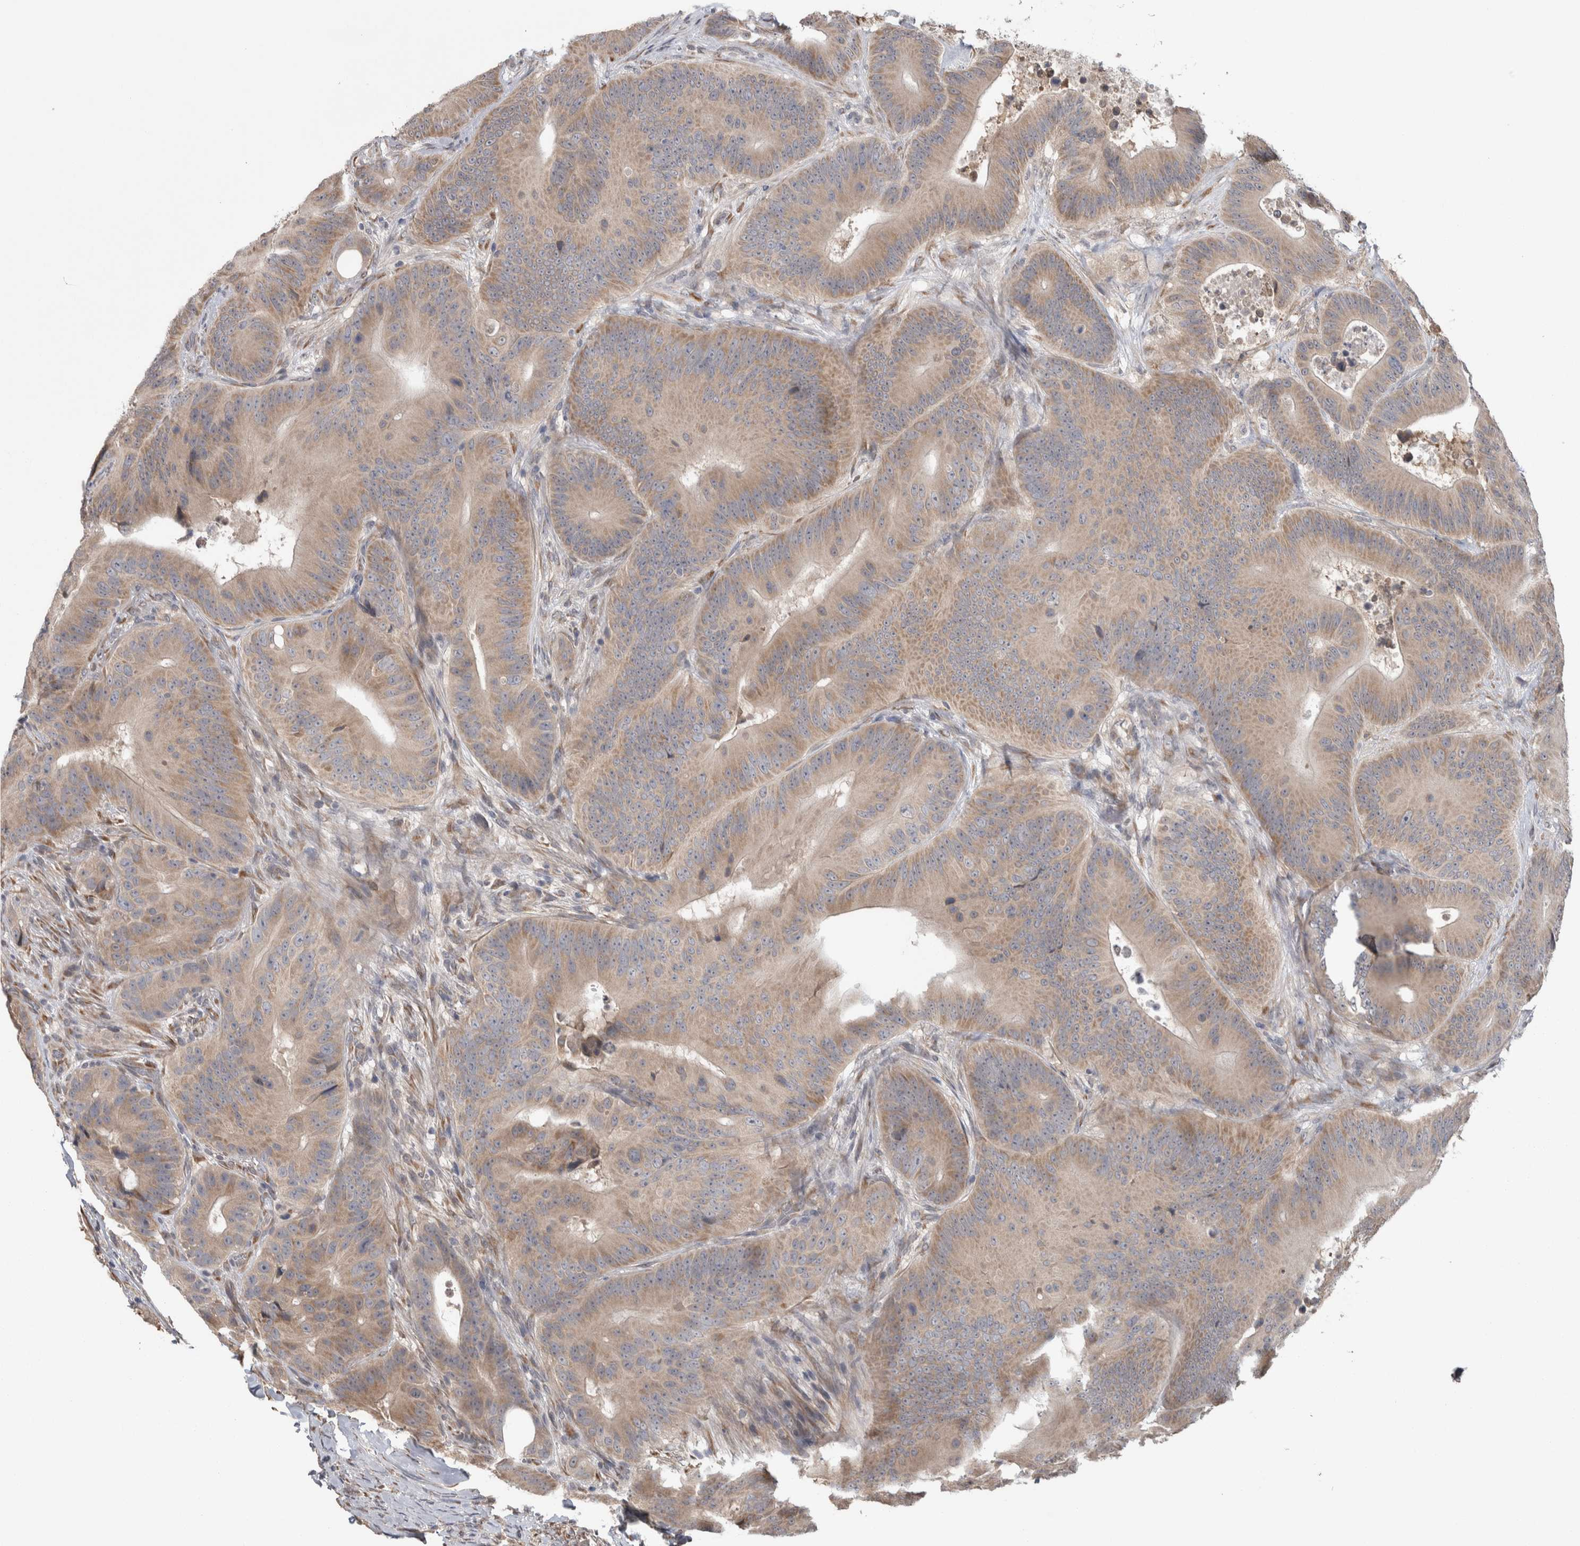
{"staining": {"intensity": "moderate", "quantity": ">75%", "location": "cytoplasmic/membranous"}, "tissue": "colorectal cancer", "cell_type": "Tumor cells", "image_type": "cancer", "snomed": [{"axis": "morphology", "description": "Adenocarcinoma, NOS"}, {"axis": "topography", "description": "Colon"}], "caption": "IHC of human colorectal cancer reveals medium levels of moderate cytoplasmic/membranous expression in about >75% of tumor cells.", "gene": "CUL2", "patient": {"sex": "male", "age": 83}}